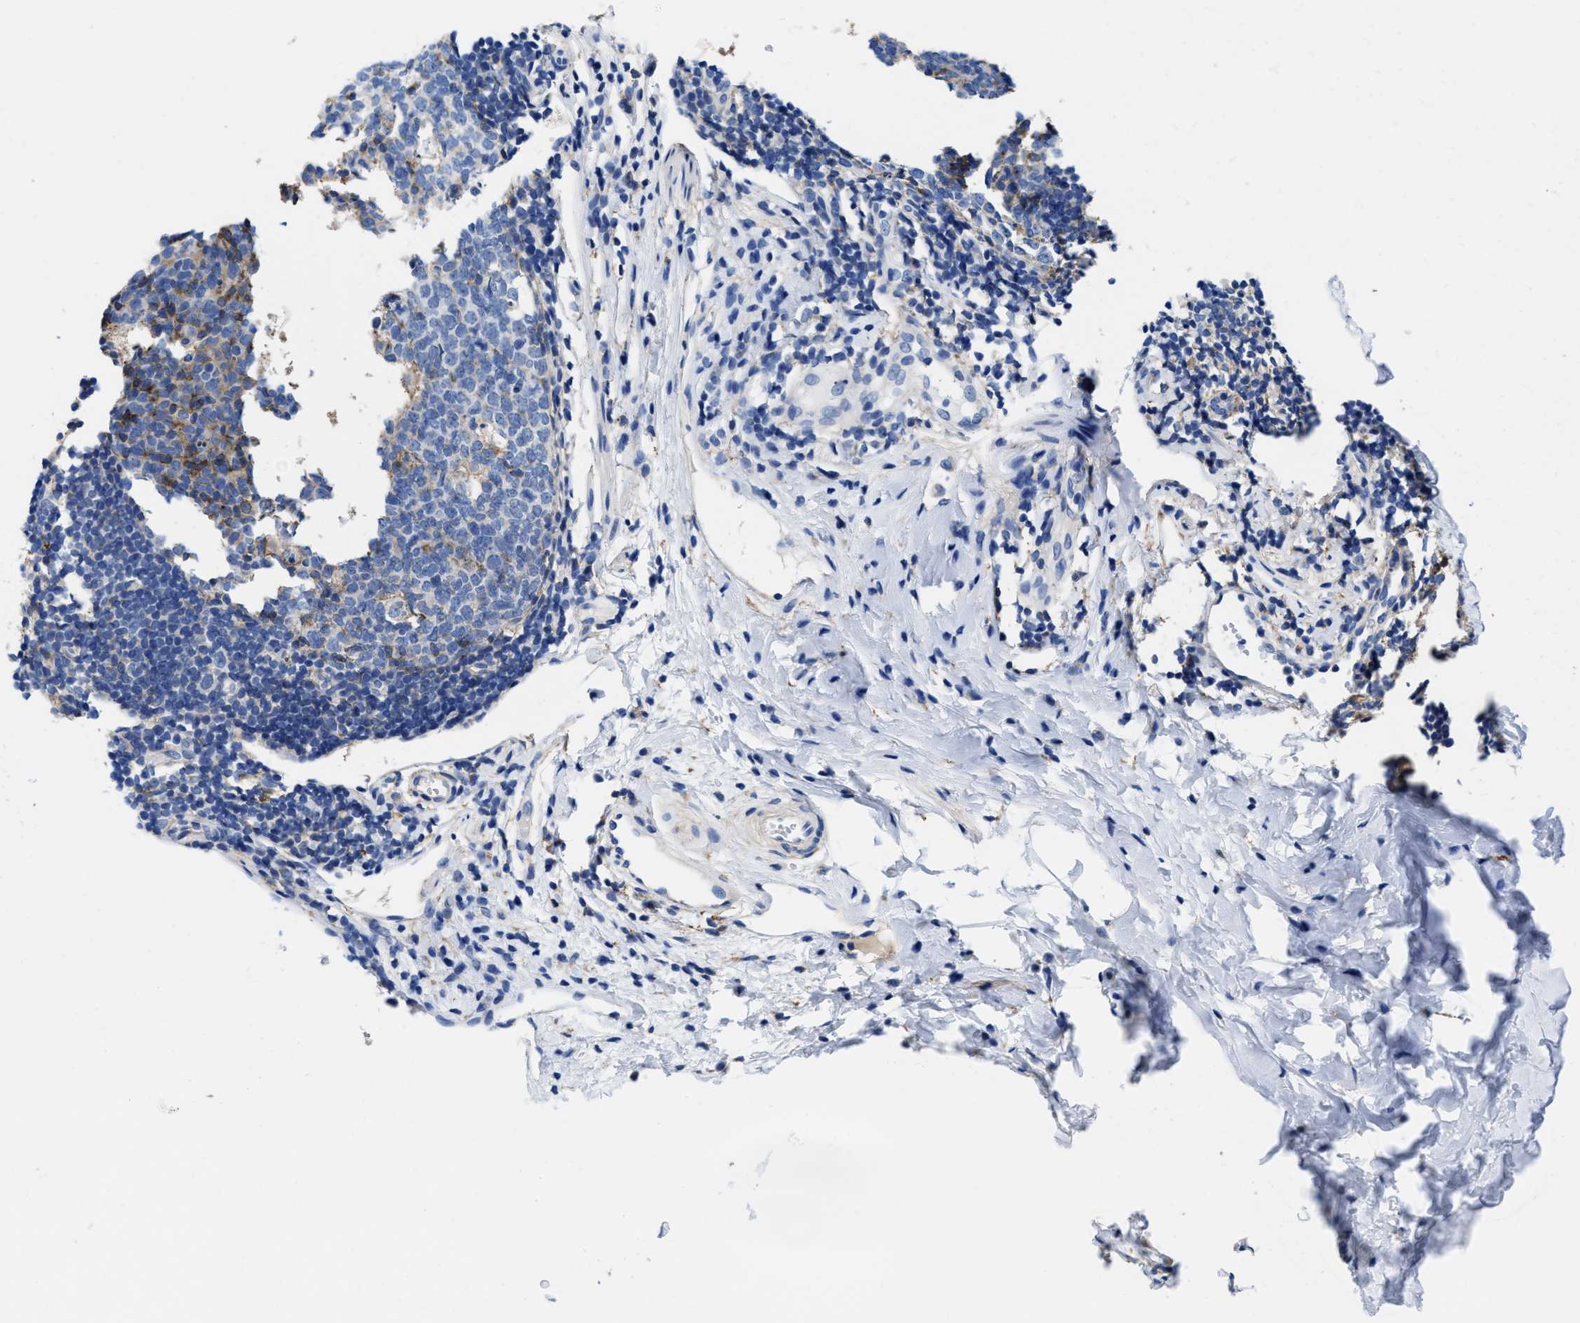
{"staining": {"intensity": "weak", "quantity": "25%-75%", "location": "cytoplasmic/membranous"}, "tissue": "appendix", "cell_type": "Glandular cells", "image_type": "normal", "snomed": [{"axis": "morphology", "description": "Normal tissue, NOS"}, {"axis": "topography", "description": "Appendix"}], "caption": "An immunohistochemistry (IHC) histopathology image of normal tissue is shown. Protein staining in brown shows weak cytoplasmic/membranous positivity in appendix within glandular cells. The staining was performed using DAB (3,3'-diaminobenzidine), with brown indicating positive protein expression. Nuclei are stained blue with hematoxylin.", "gene": "TMEM30A", "patient": {"sex": "female", "age": 20}}